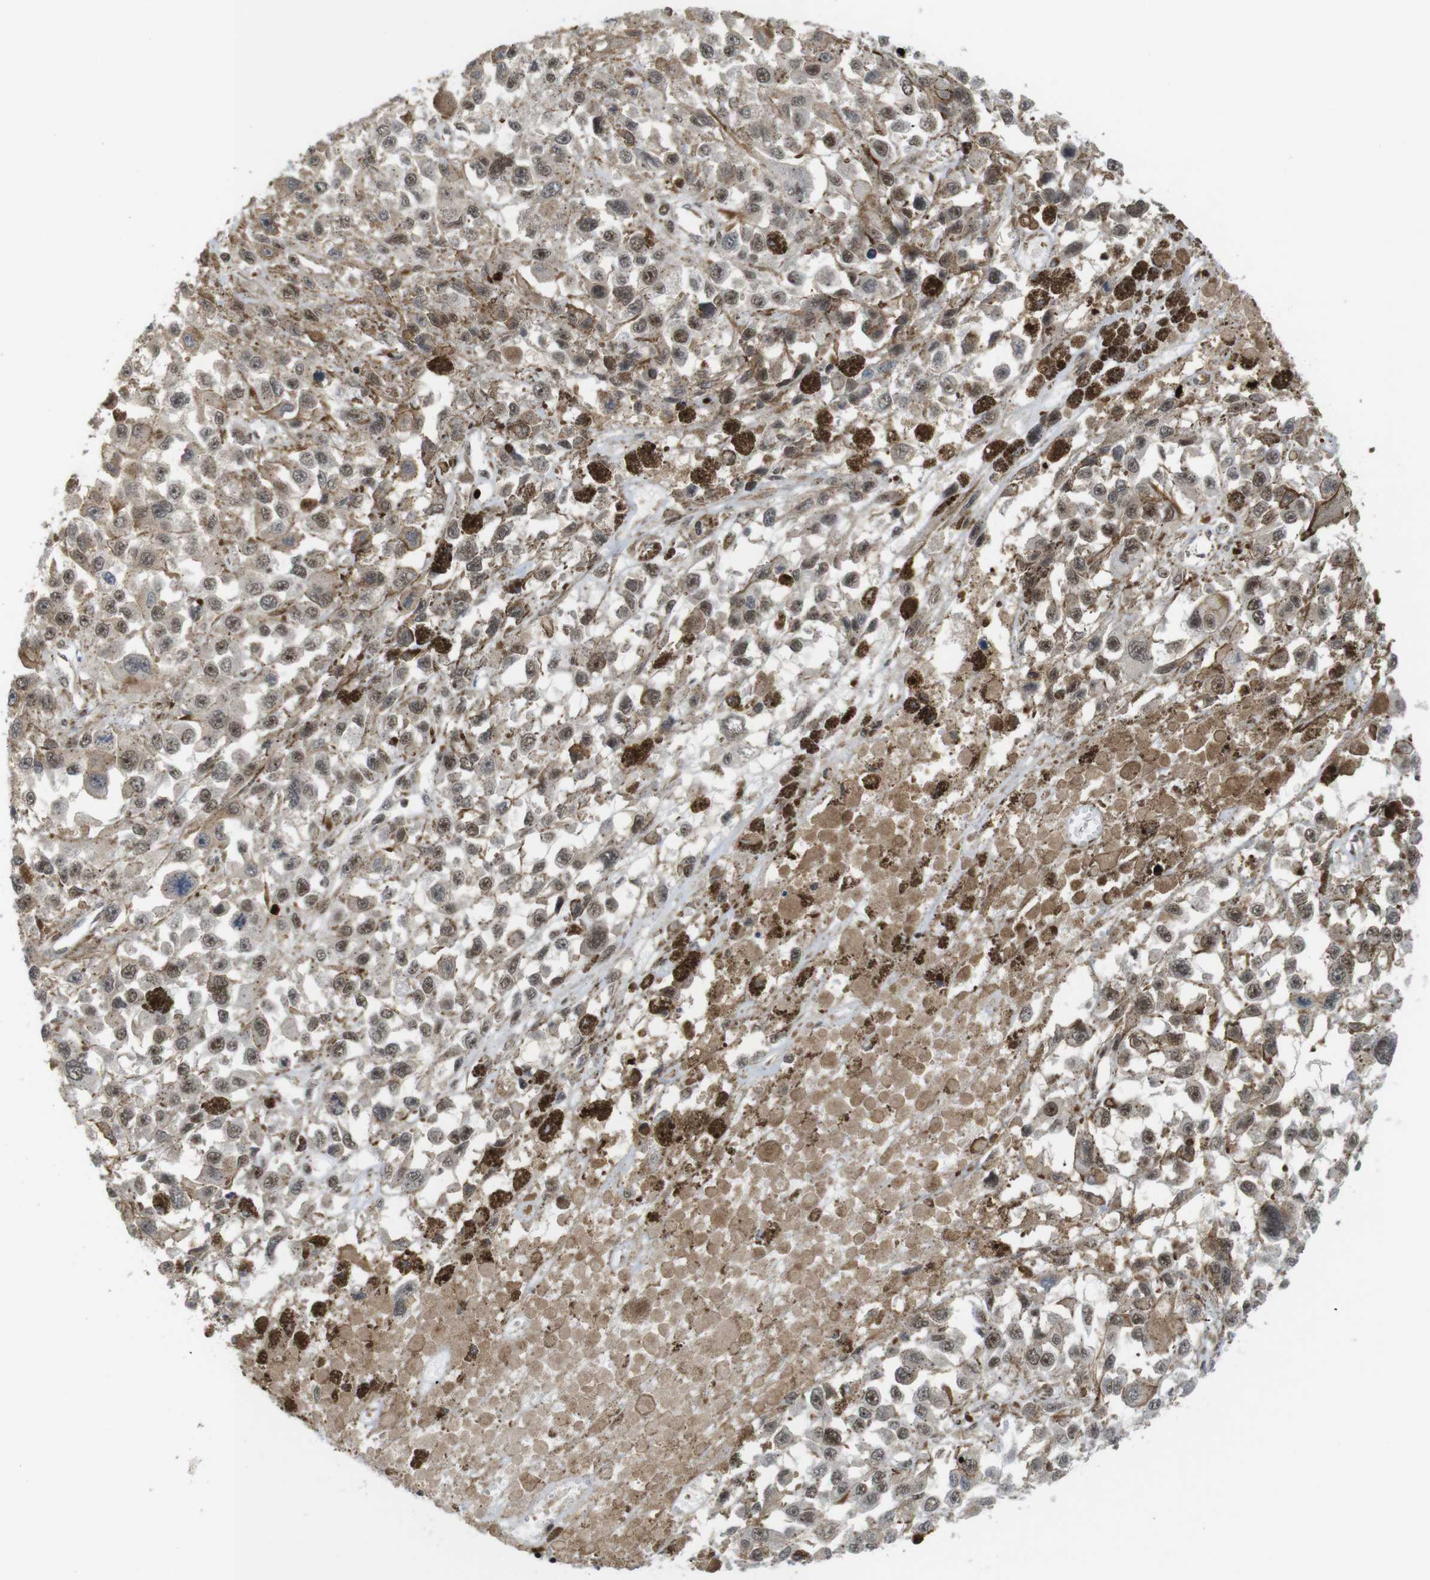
{"staining": {"intensity": "moderate", "quantity": ">75%", "location": "nuclear"}, "tissue": "melanoma", "cell_type": "Tumor cells", "image_type": "cancer", "snomed": [{"axis": "morphology", "description": "Malignant melanoma, Metastatic site"}, {"axis": "topography", "description": "Lymph node"}], "caption": "Human melanoma stained with a protein marker shows moderate staining in tumor cells.", "gene": "SP2", "patient": {"sex": "male", "age": 59}}